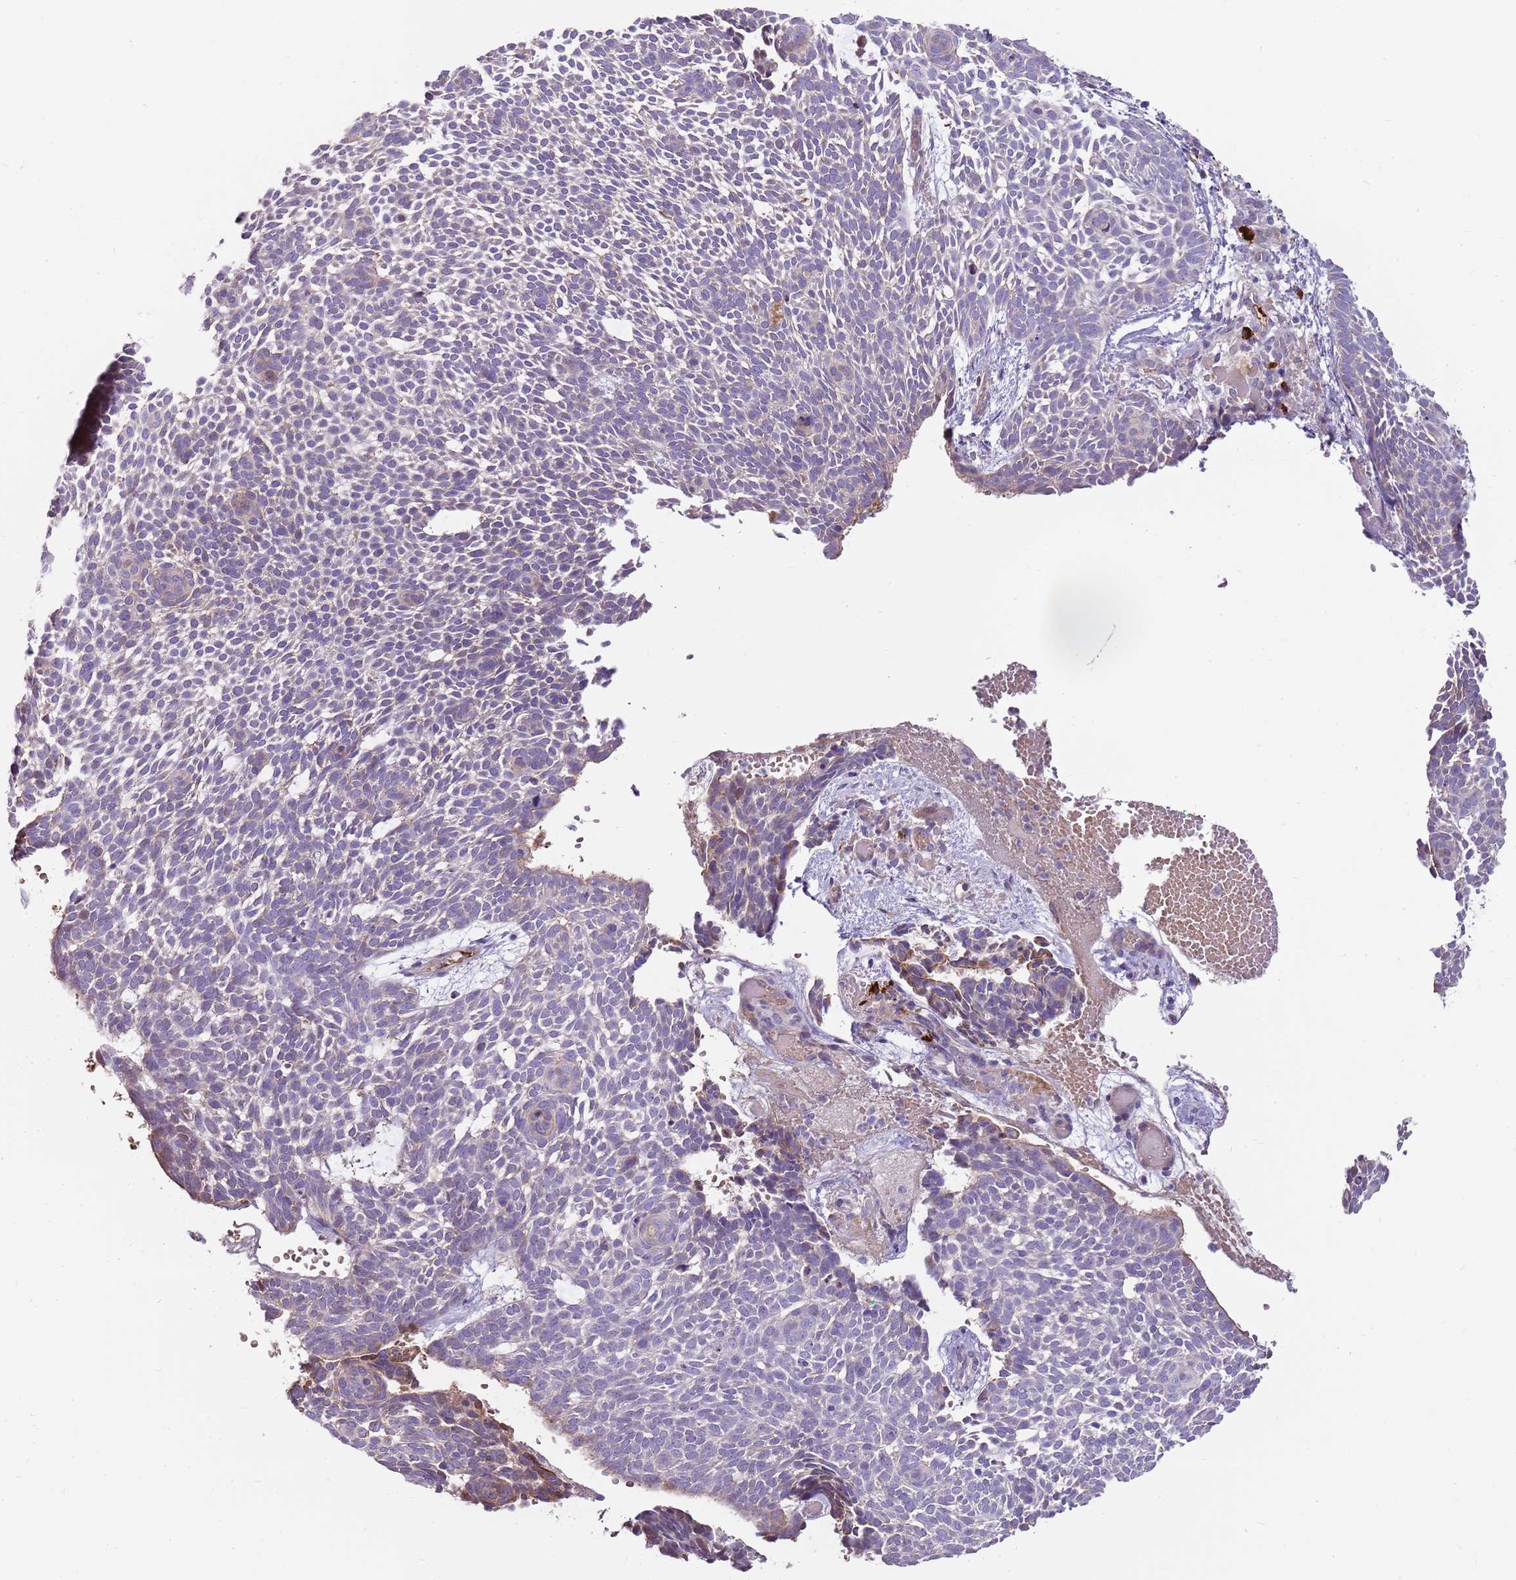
{"staining": {"intensity": "weak", "quantity": "<25%", "location": "cytoplasmic/membranous"}, "tissue": "skin cancer", "cell_type": "Tumor cells", "image_type": "cancer", "snomed": [{"axis": "morphology", "description": "Basal cell carcinoma"}, {"axis": "topography", "description": "Skin"}], "caption": "High magnification brightfield microscopy of skin cancer (basal cell carcinoma) stained with DAB (brown) and counterstained with hematoxylin (blue): tumor cells show no significant positivity. Brightfield microscopy of immunohistochemistry (IHC) stained with DAB (brown) and hematoxylin (blue), captured at high magnification.", "gene": "MCUB", "patient": {"sex": "male", "age": 61}}